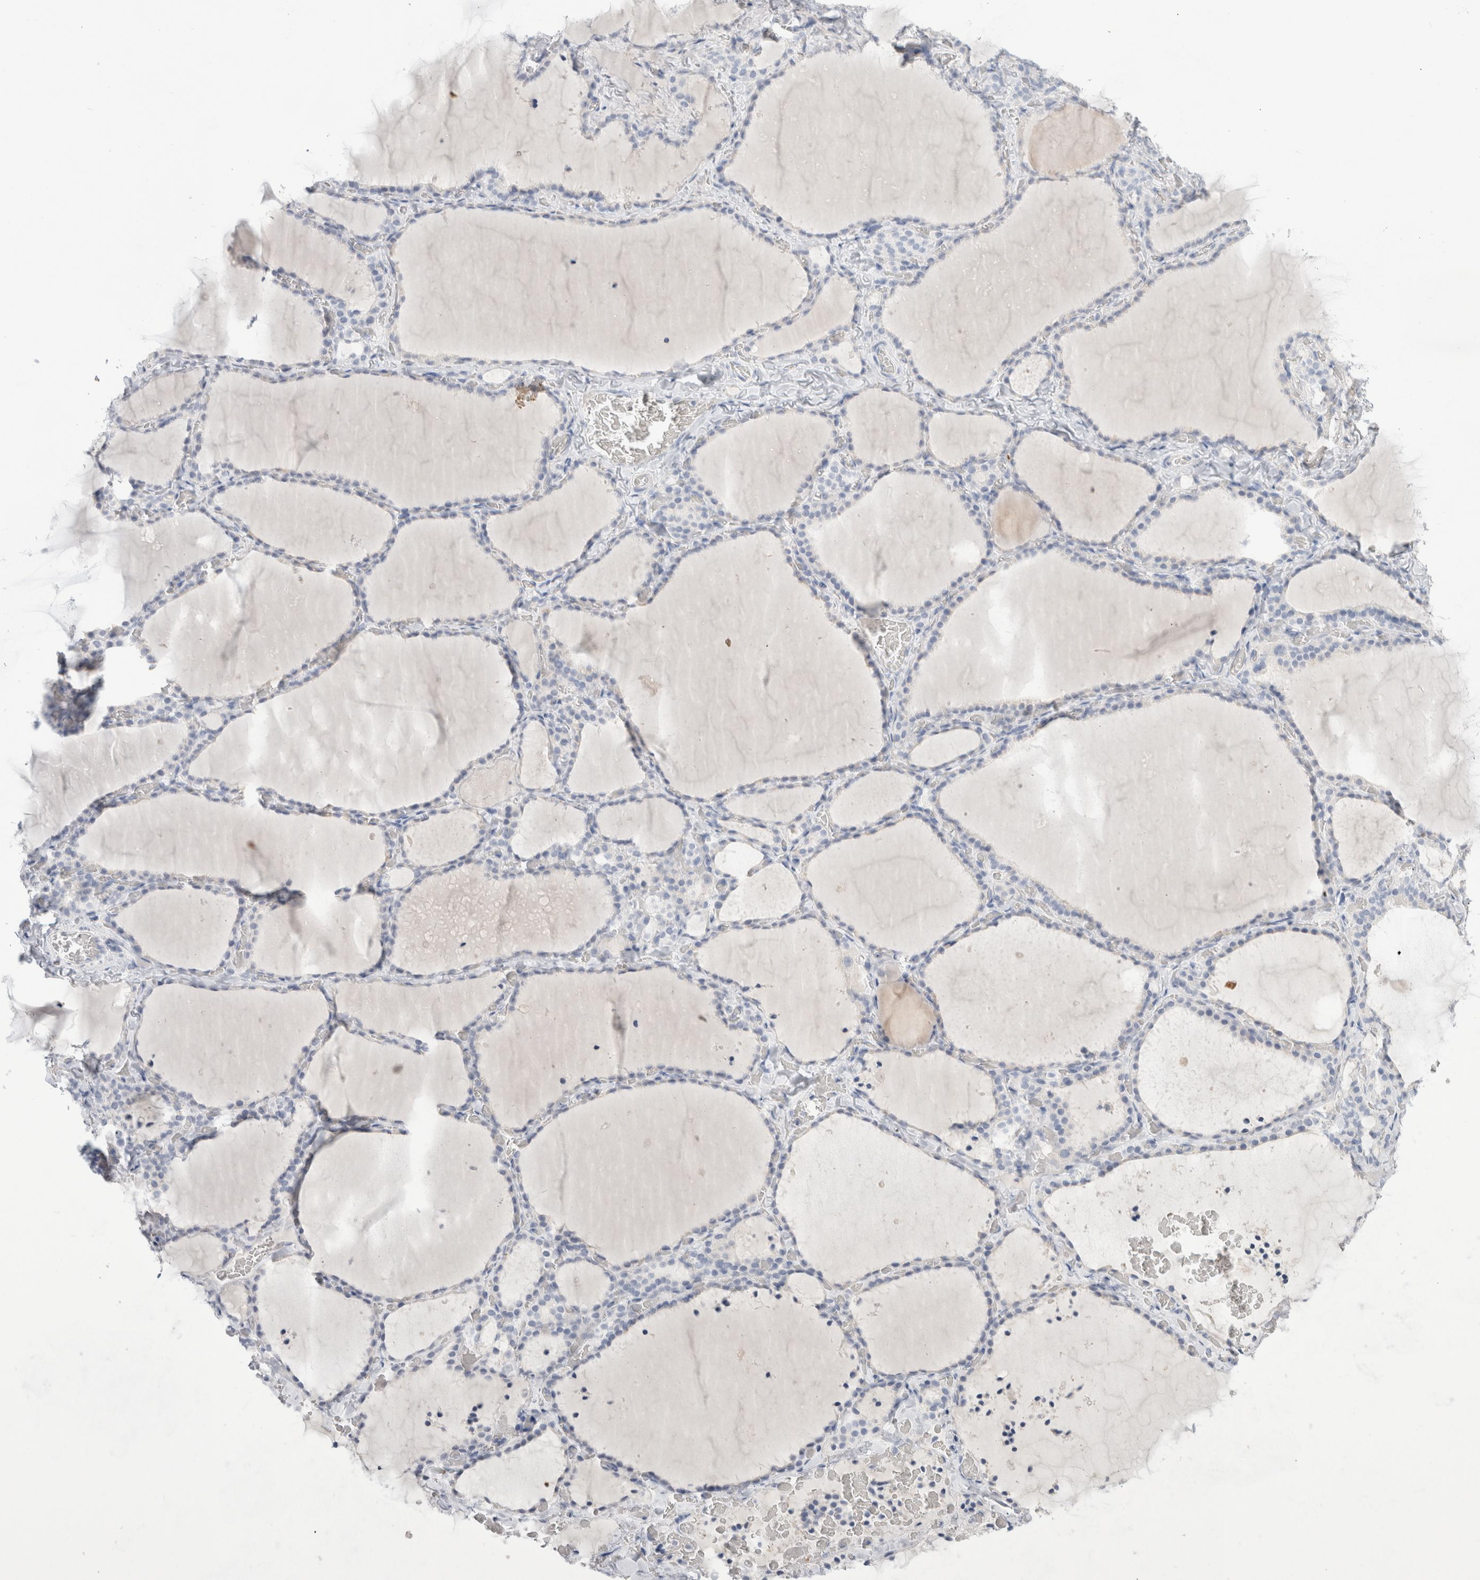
{"staining": {"intensity": "negative", "quantity": "none", "location": "none"}, "tissue": "thyroid gland", "cell_type": "Glandular cells", "image_type": "normal", "snomed": [{"axis": "morphology", "description": "Normal tissue, NOS"}, {"axis": "topography", "description": "Thyroid gland"}], "caption": "High magnification brightfield microscopy of benign thyroid gland stained with DAB (brown) and counterstained with hematoxylin (blue): glandular cells show no significant expression. (DAB (3,3'-diaminobenzidine) immunohistochemistry, high magnification).", "gene": "CD38", "patient": {"sex": "female", "age": 22}}